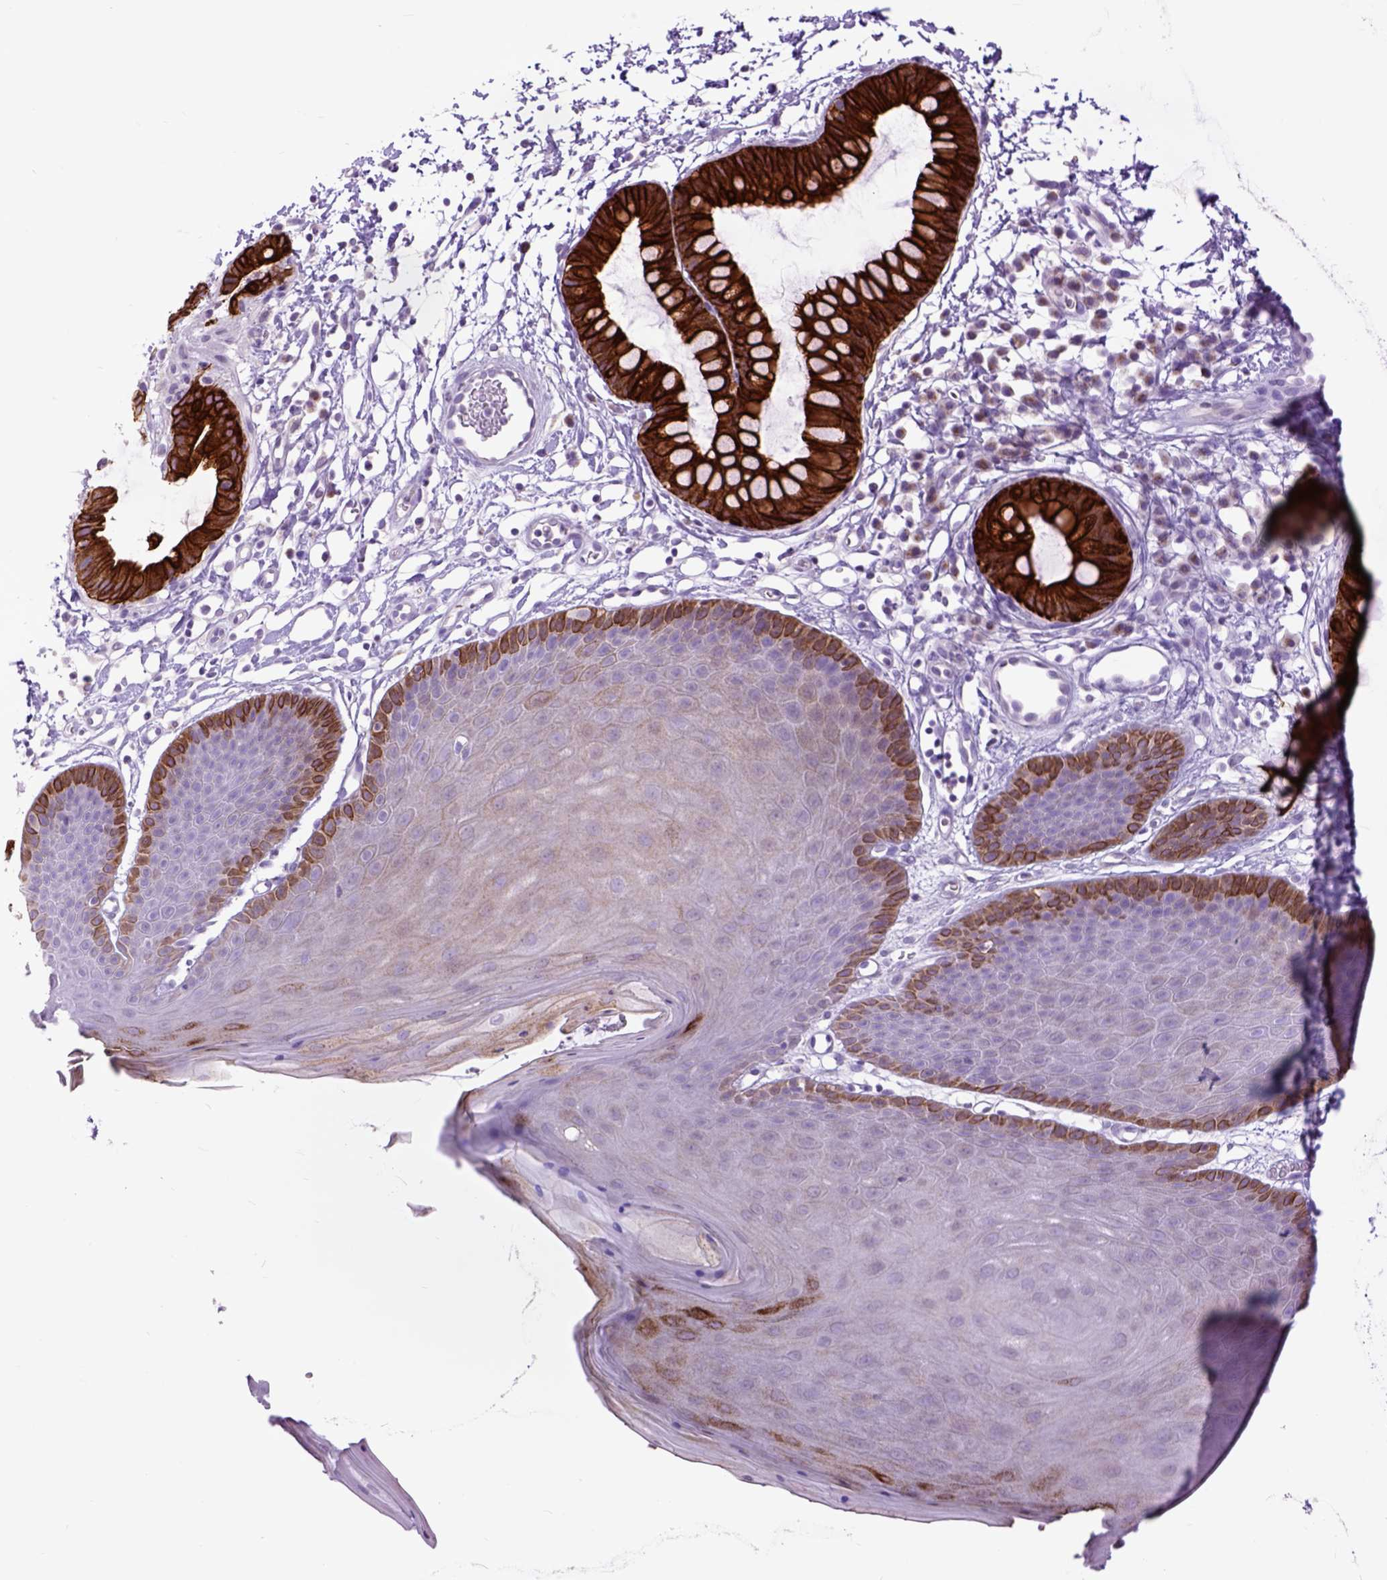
{"staining": {"intensity": "strong", "quantity": "<25%", "location": "cytoplasmic/membranous"}, "tissue": "skin", "cell_type": "Epidermal cells", "image_type": "normal", "snomed": [{"axis": "morphology", "description": "Normal tissue, NOS"}, {"axis": "topography", "description": "Anal"}], "caption": "Protein staining by immunohistochemistry (IHC) exhibits strong cytoplasmic/membranous staining in about <25% of epidermal cells in benign skin.", "gene": "RAB25", "patient": {"sex": "male", "age": 53}}